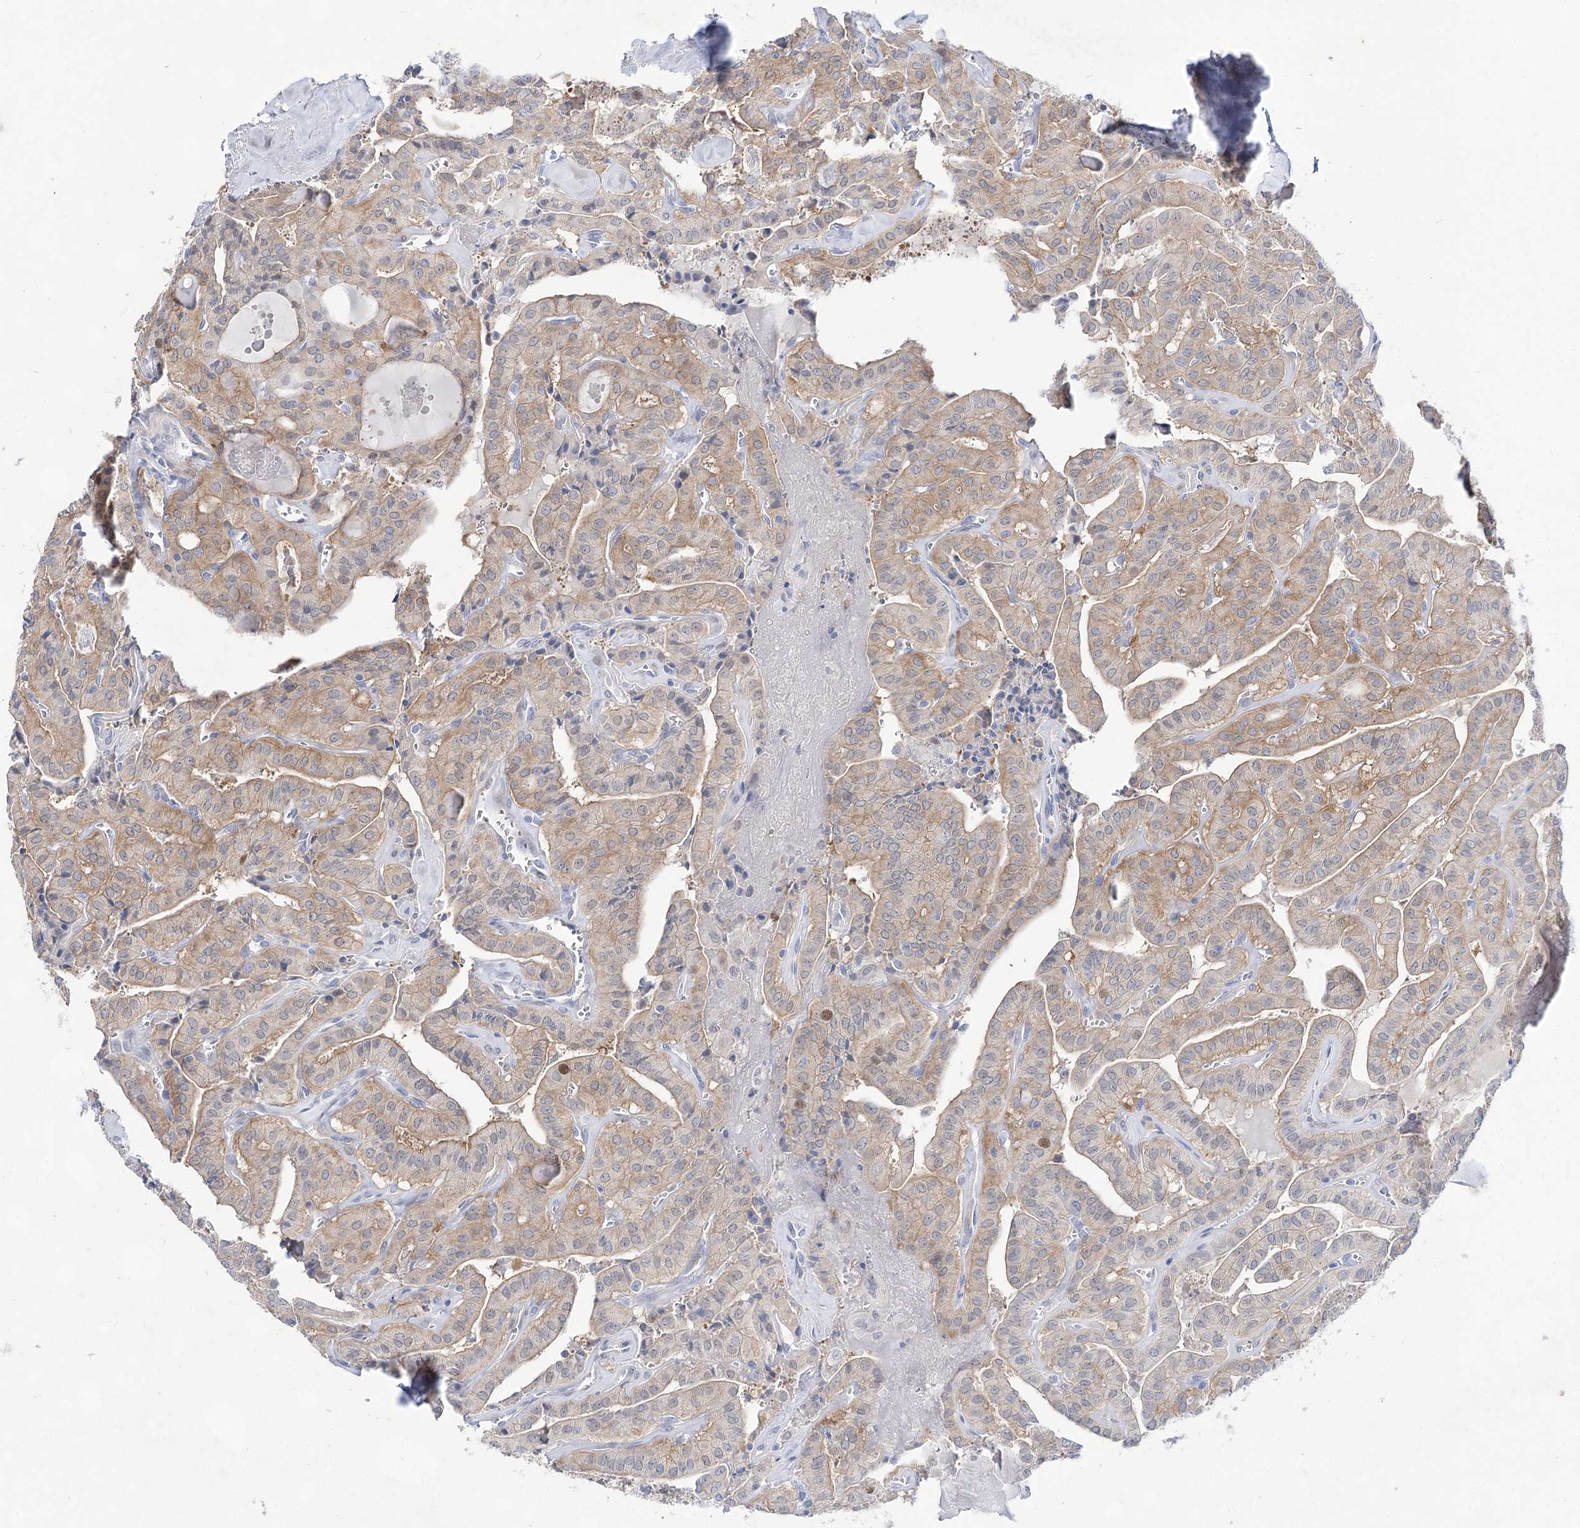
{"staining": {"intensity": "weak", "quantity": ">75%", "location": "cytoplasmic/membranous"}, "tissue": "thyroid cancer", "cell_type": "Tumor cells", "image_type": "cancer", "snomed": [{"axis": "morphology", "description": "Papillary adenocarcinoma, NOS"}, {"axis": "topography", "description": "Thyroid gland"}], "caption": "Human thyroid cancer stained with a brown dye demonstrates weak cytoplasmic/membranous positive positivity in about >75% of tumor cells.", "gene": "UGDH", "patient": {"sex": "male", "age": 52}}